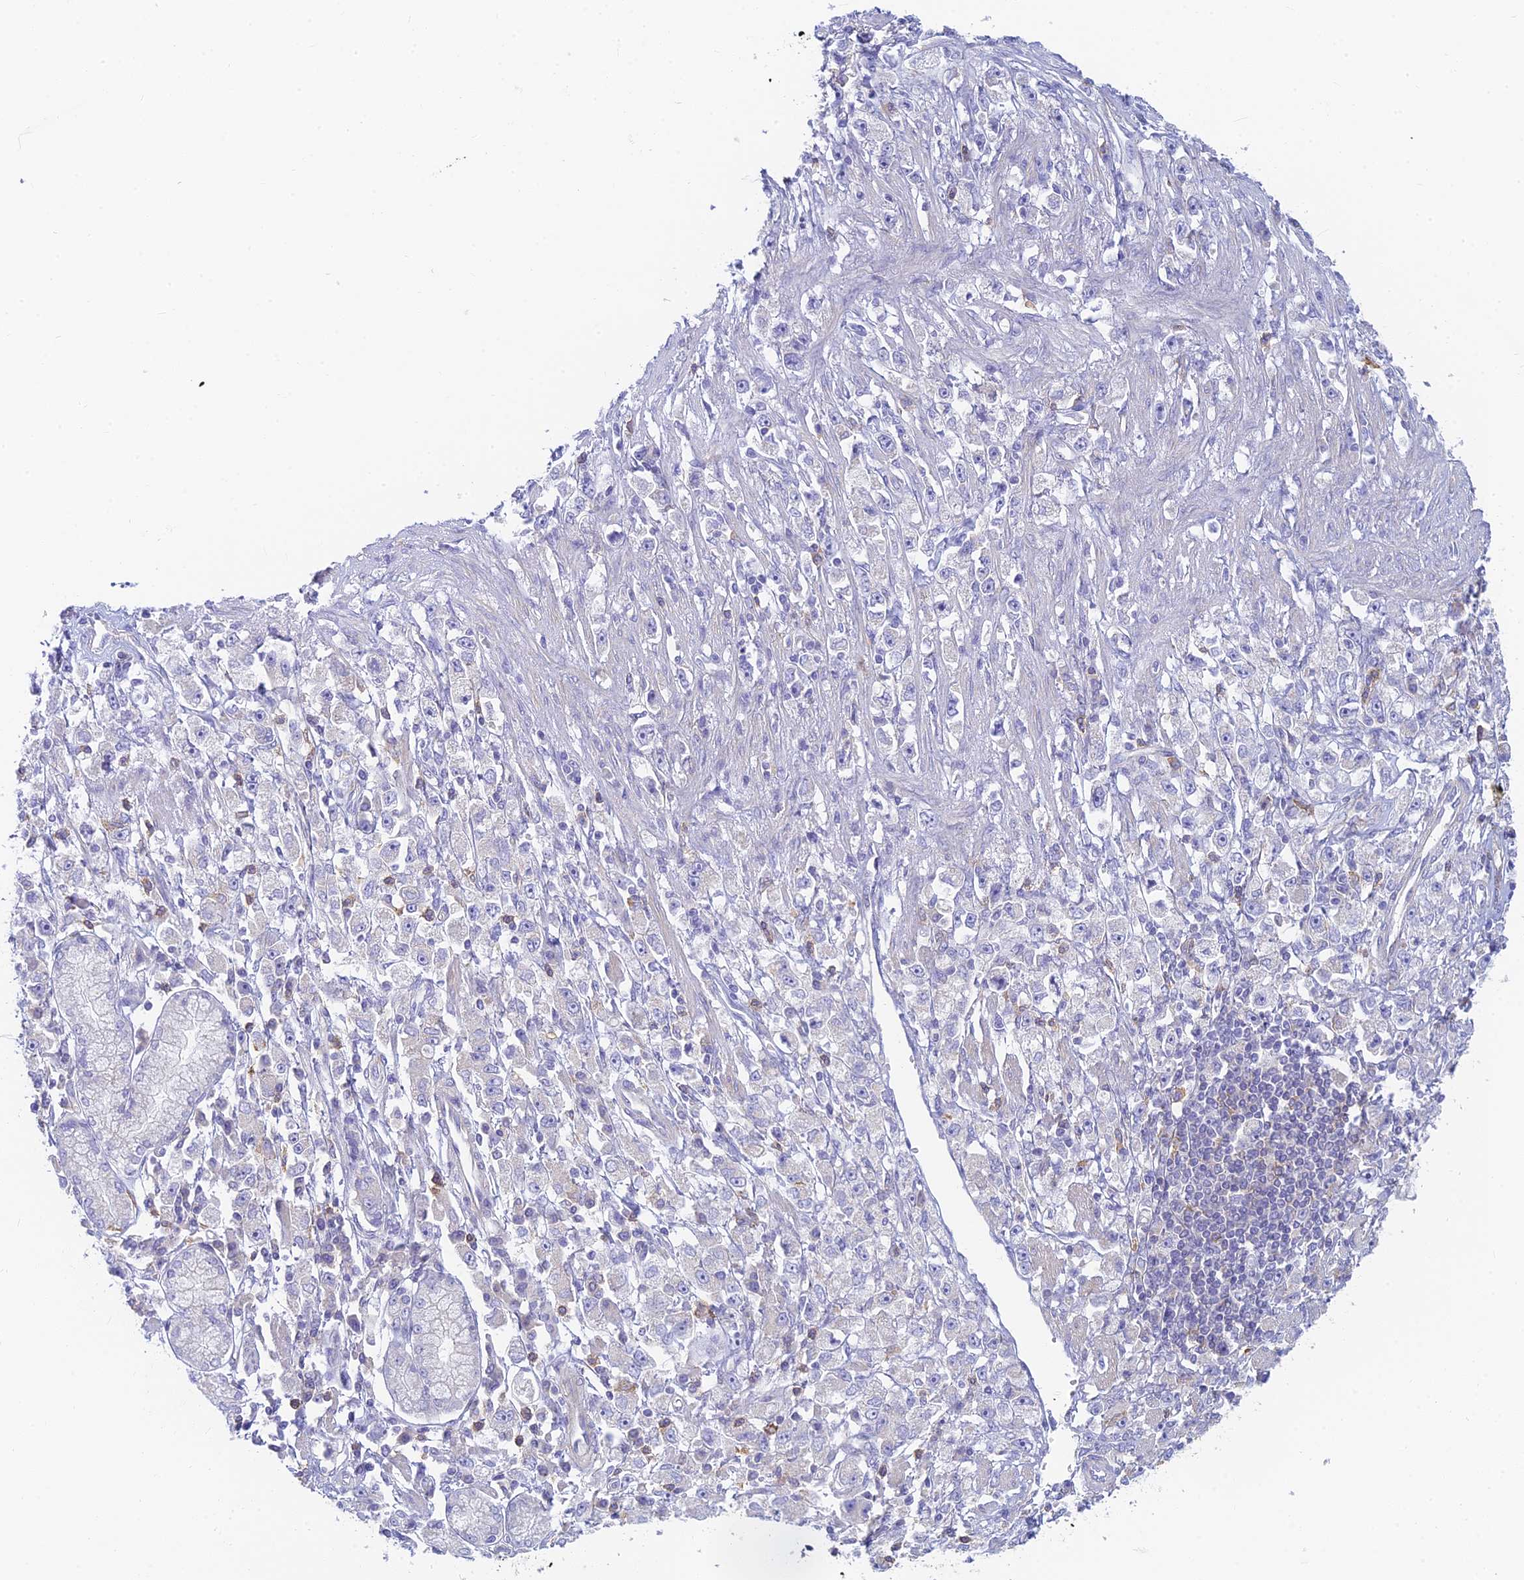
{"staining": {"intensity": "negative", "quantity": "none", "location": "none"}, "tissue": "stomach cancer", "cell_type": "Tumor cells", "image_type": "cancer", "snomed": [{"axis": "morphology", "description": "Adenocarcinoma, NOS"}, {"axis": "topography", "description": "Stomach"}], "caption": "This is an immunohistochemistry image of human stomach adenocarcinoma. There is no positivity in tumor cells.", "gene": "STRN4", "patient": {"sex": "female", "age": 59}}